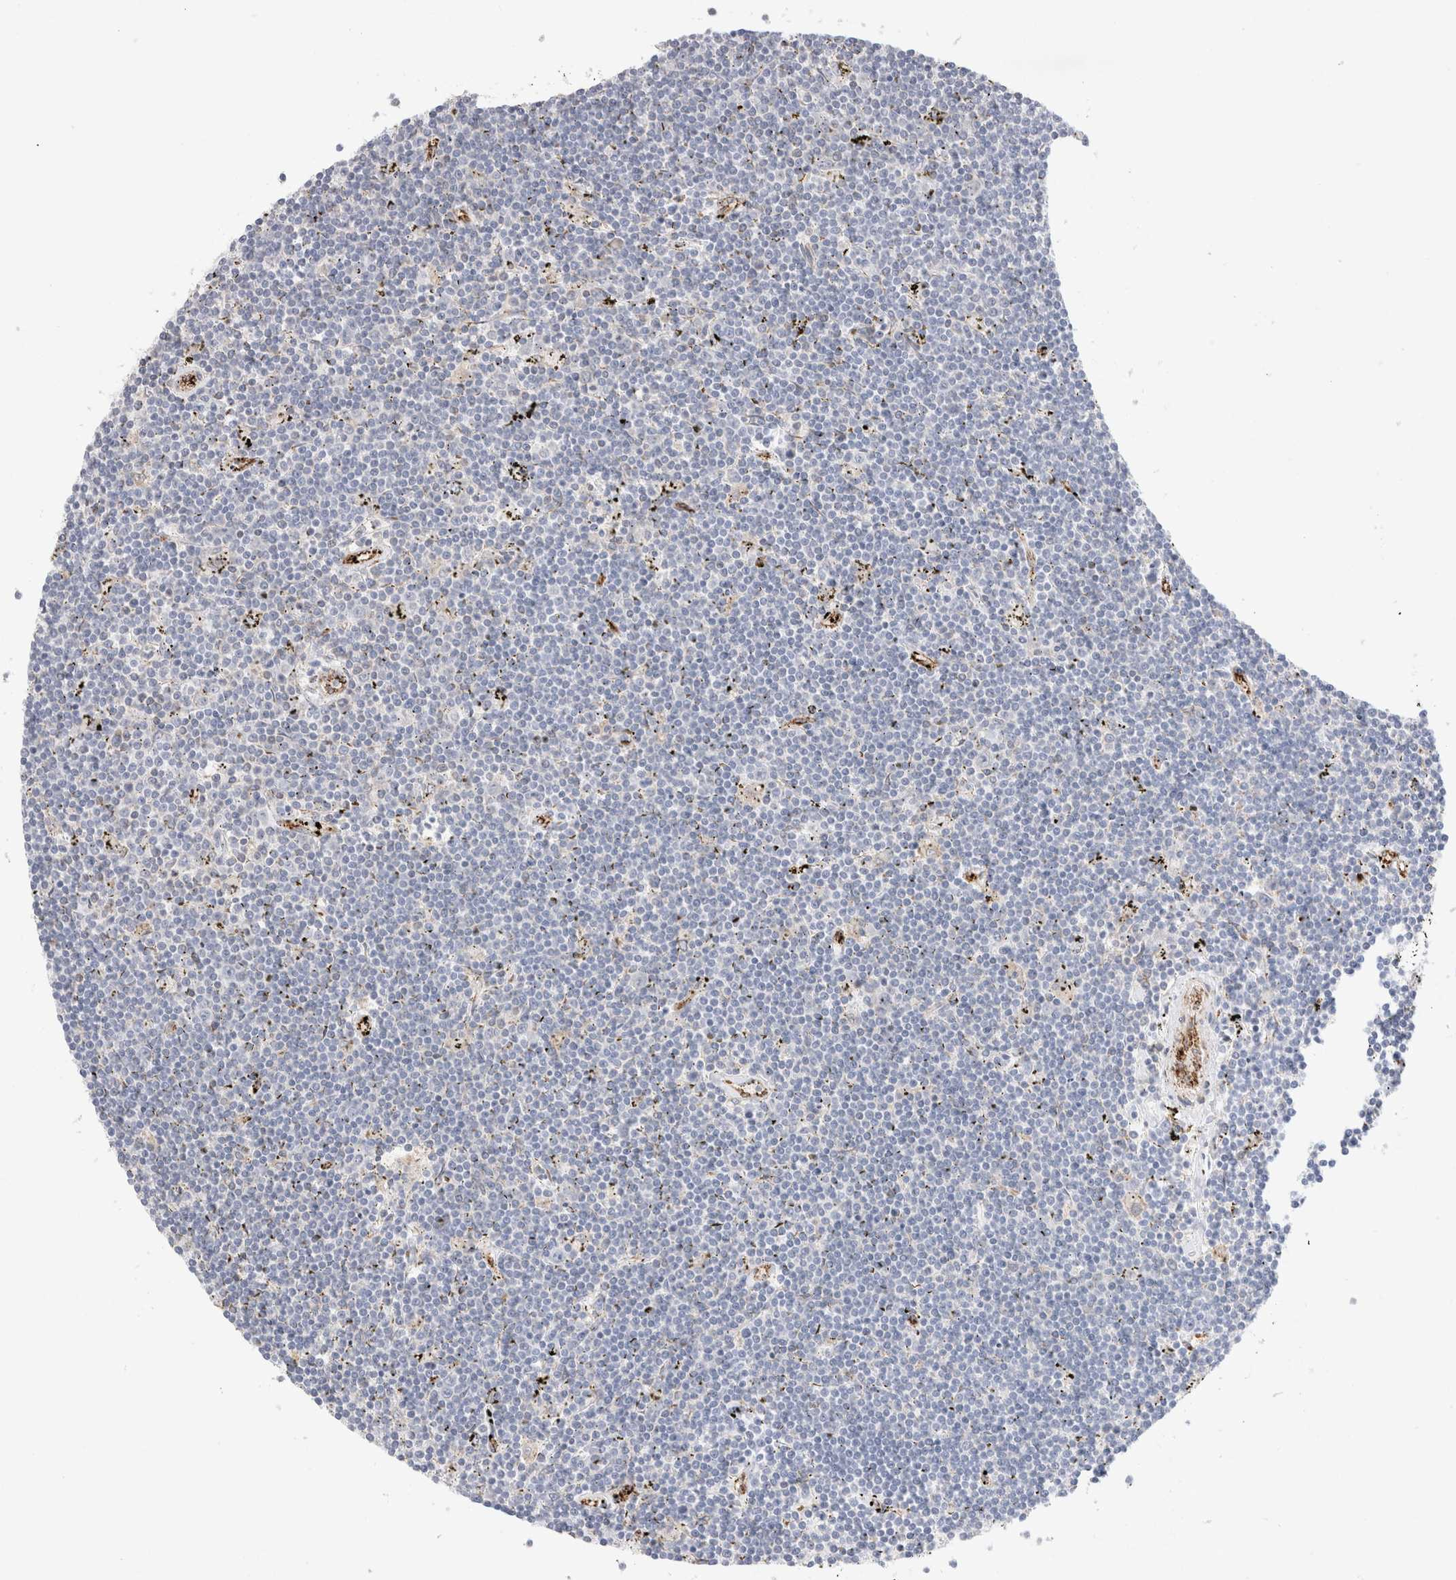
{"staining": {"intensity": "negative", "quantity": "none", "location": "none"}, "tissue": "lymphoma", "cell_type": "Tumor cells", "image_type": "cancer", "snomed": [{"axis": "morphology", "description": "Malignant lymphoma, non-Hodgkin's type, Low grade"}, {"axis": "topography", "description": "Spleen"}], "caption": "Image shows no protein staining in tumor cells of lymphoma tissue.", "gene": "CNPY4", "patient": {"sex": "male", "age": 76}}